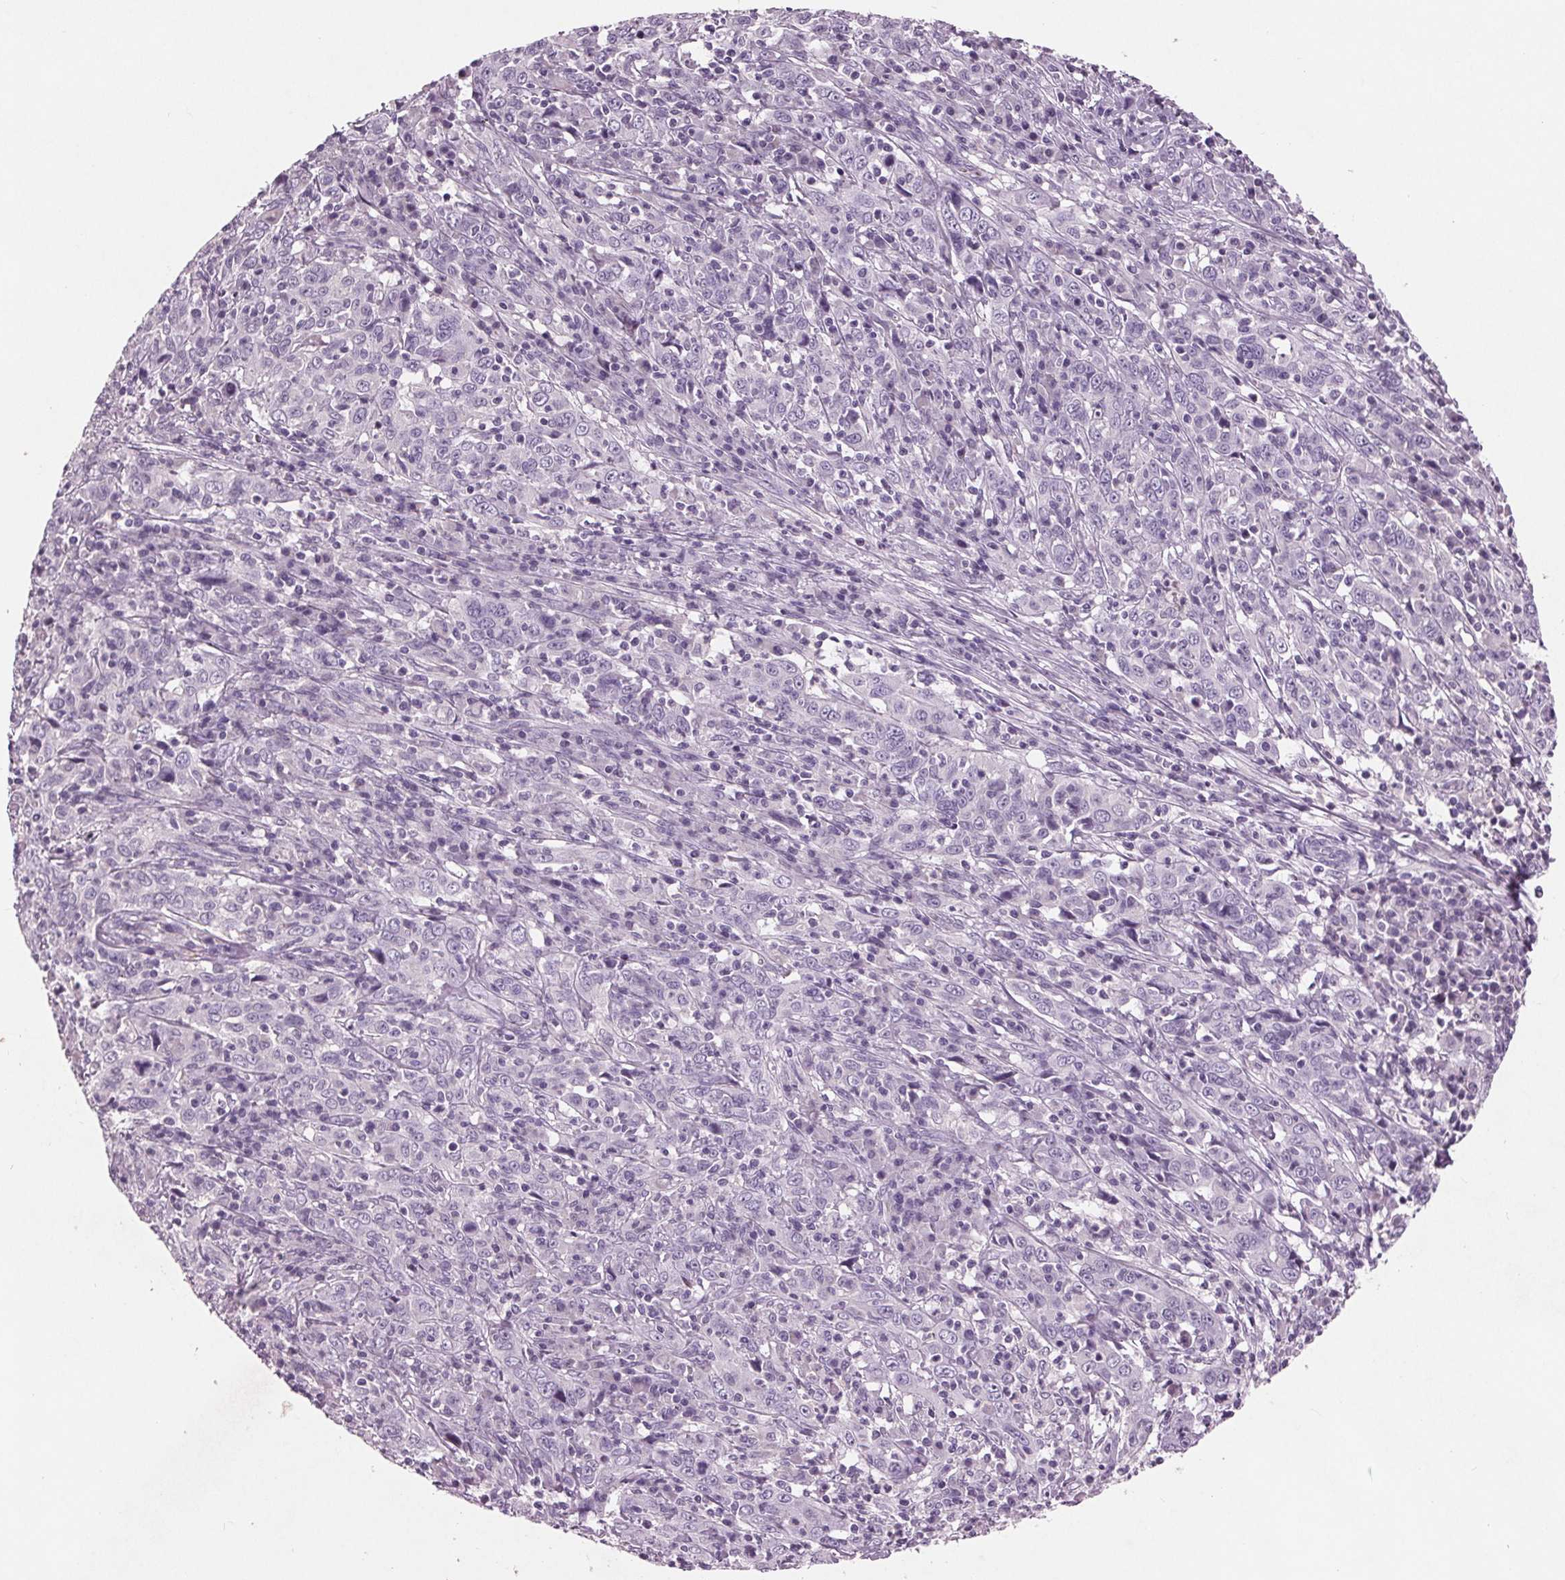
{"staining": {"intensity": "negative", "quantity": "none", "location": "none"}, "tissue": "cervical cancer", "cell_type": "Tumor cells", "image_type": "cancer", "snomed": [{"axis": "morphology", "description": "Squamous cell carcinoma, NOS"}, {"axis": "topography", "description": "Cervix"}], "caption": "This is a micrograph of IHC staining of squamous cell carcinoma (cervical), which shows no staining in tumor cells. (DAB (3,3'-diaminobenzidine) immunohistochemistry visualized using brightfield microscopy, high magnification).", "gene": "C6", "patient": {"sex": "female", "age": 46}}